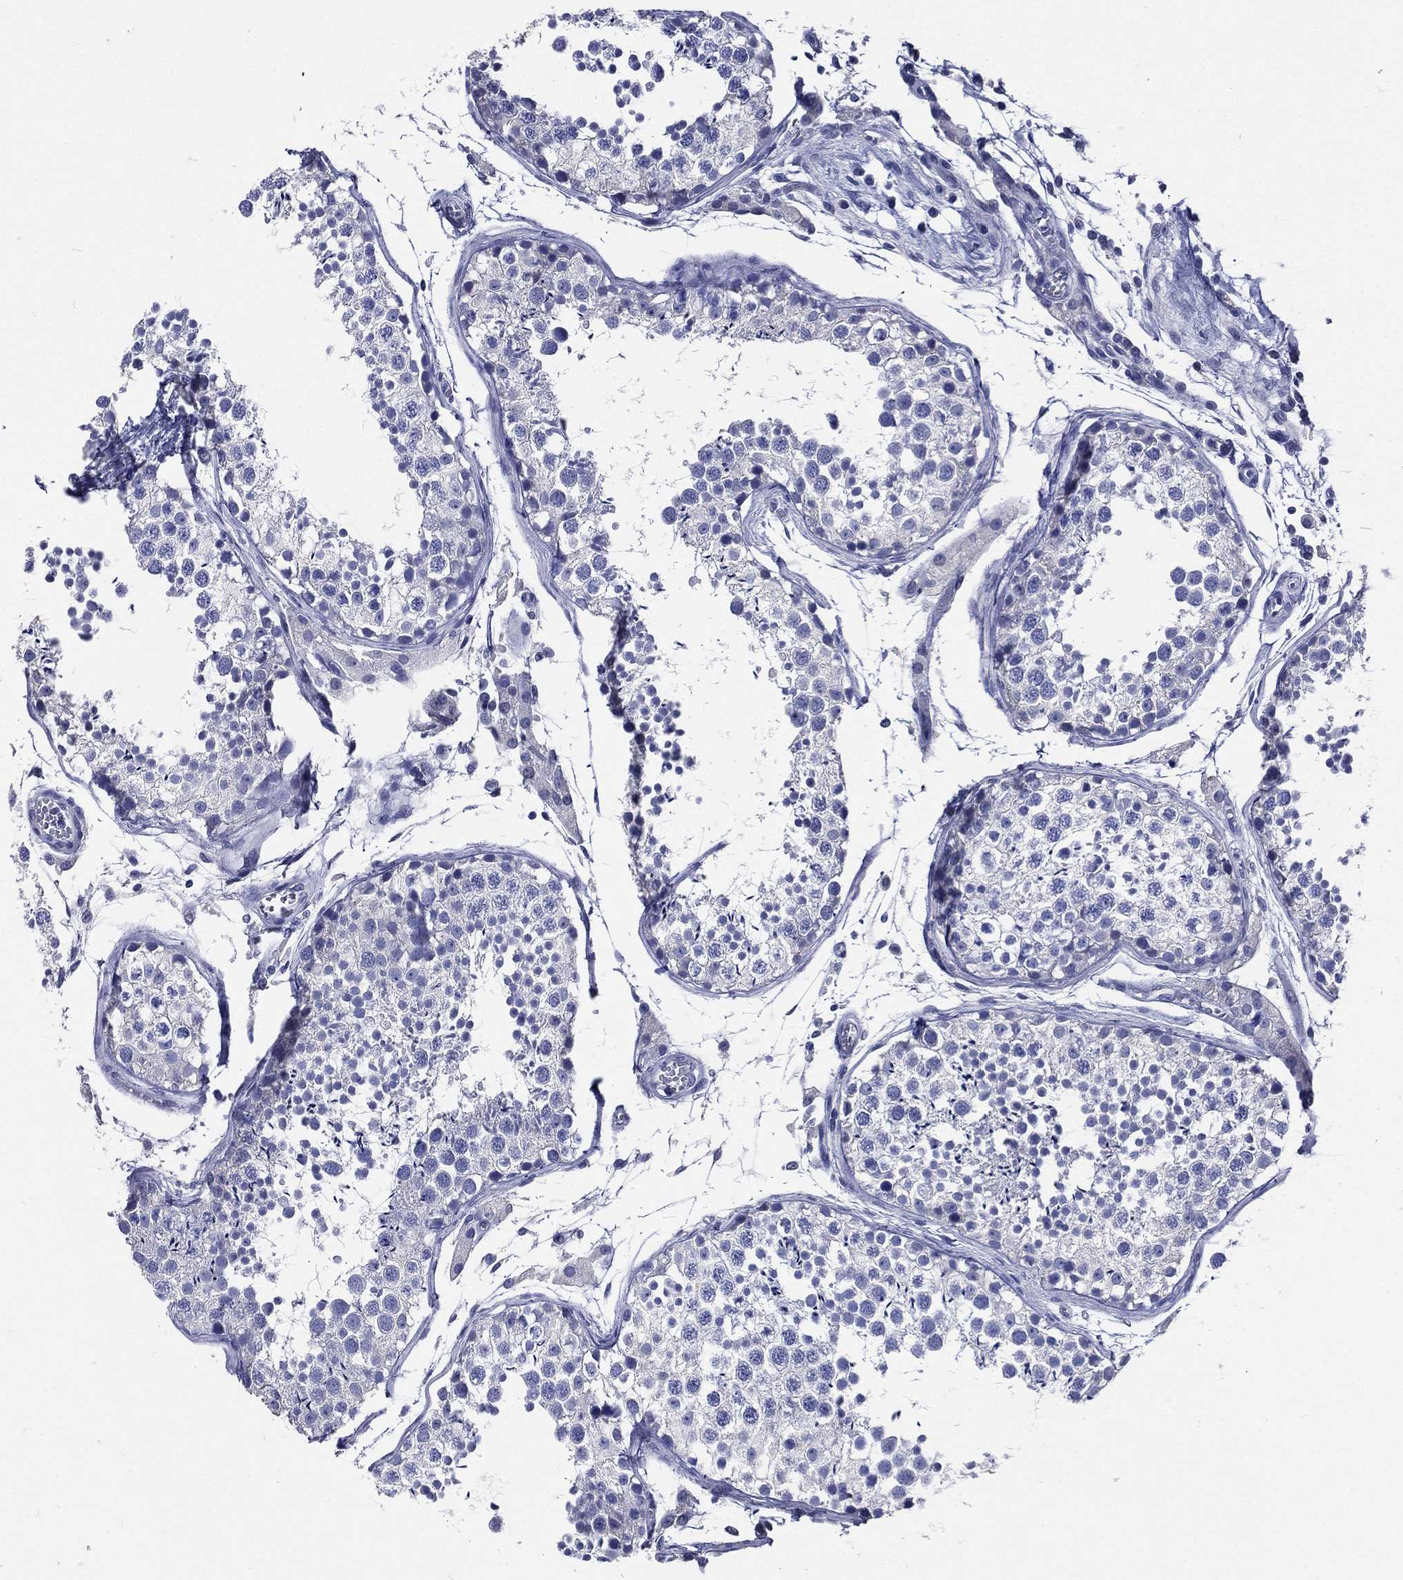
{"staining": {"intensity": "negative", "quantity": "none", "location": "none"}, "tissue": "testis", "cell_type": "Cells in seminiferous ducts", "image_type": "normal", "snomed": [{"axis": "morphology", "description": "Normal tissue, NOS"}, {"axis": "topography", "description": "Testis"}], "caption": "Immunohistochemistry (IHC) histopathology image of unremarkable testis stained for a protein (brown), which shows no positivity in cells in seminiferous ducts.", "gene": "DPYS", "patient": {"sex": "male", "age": 29}}